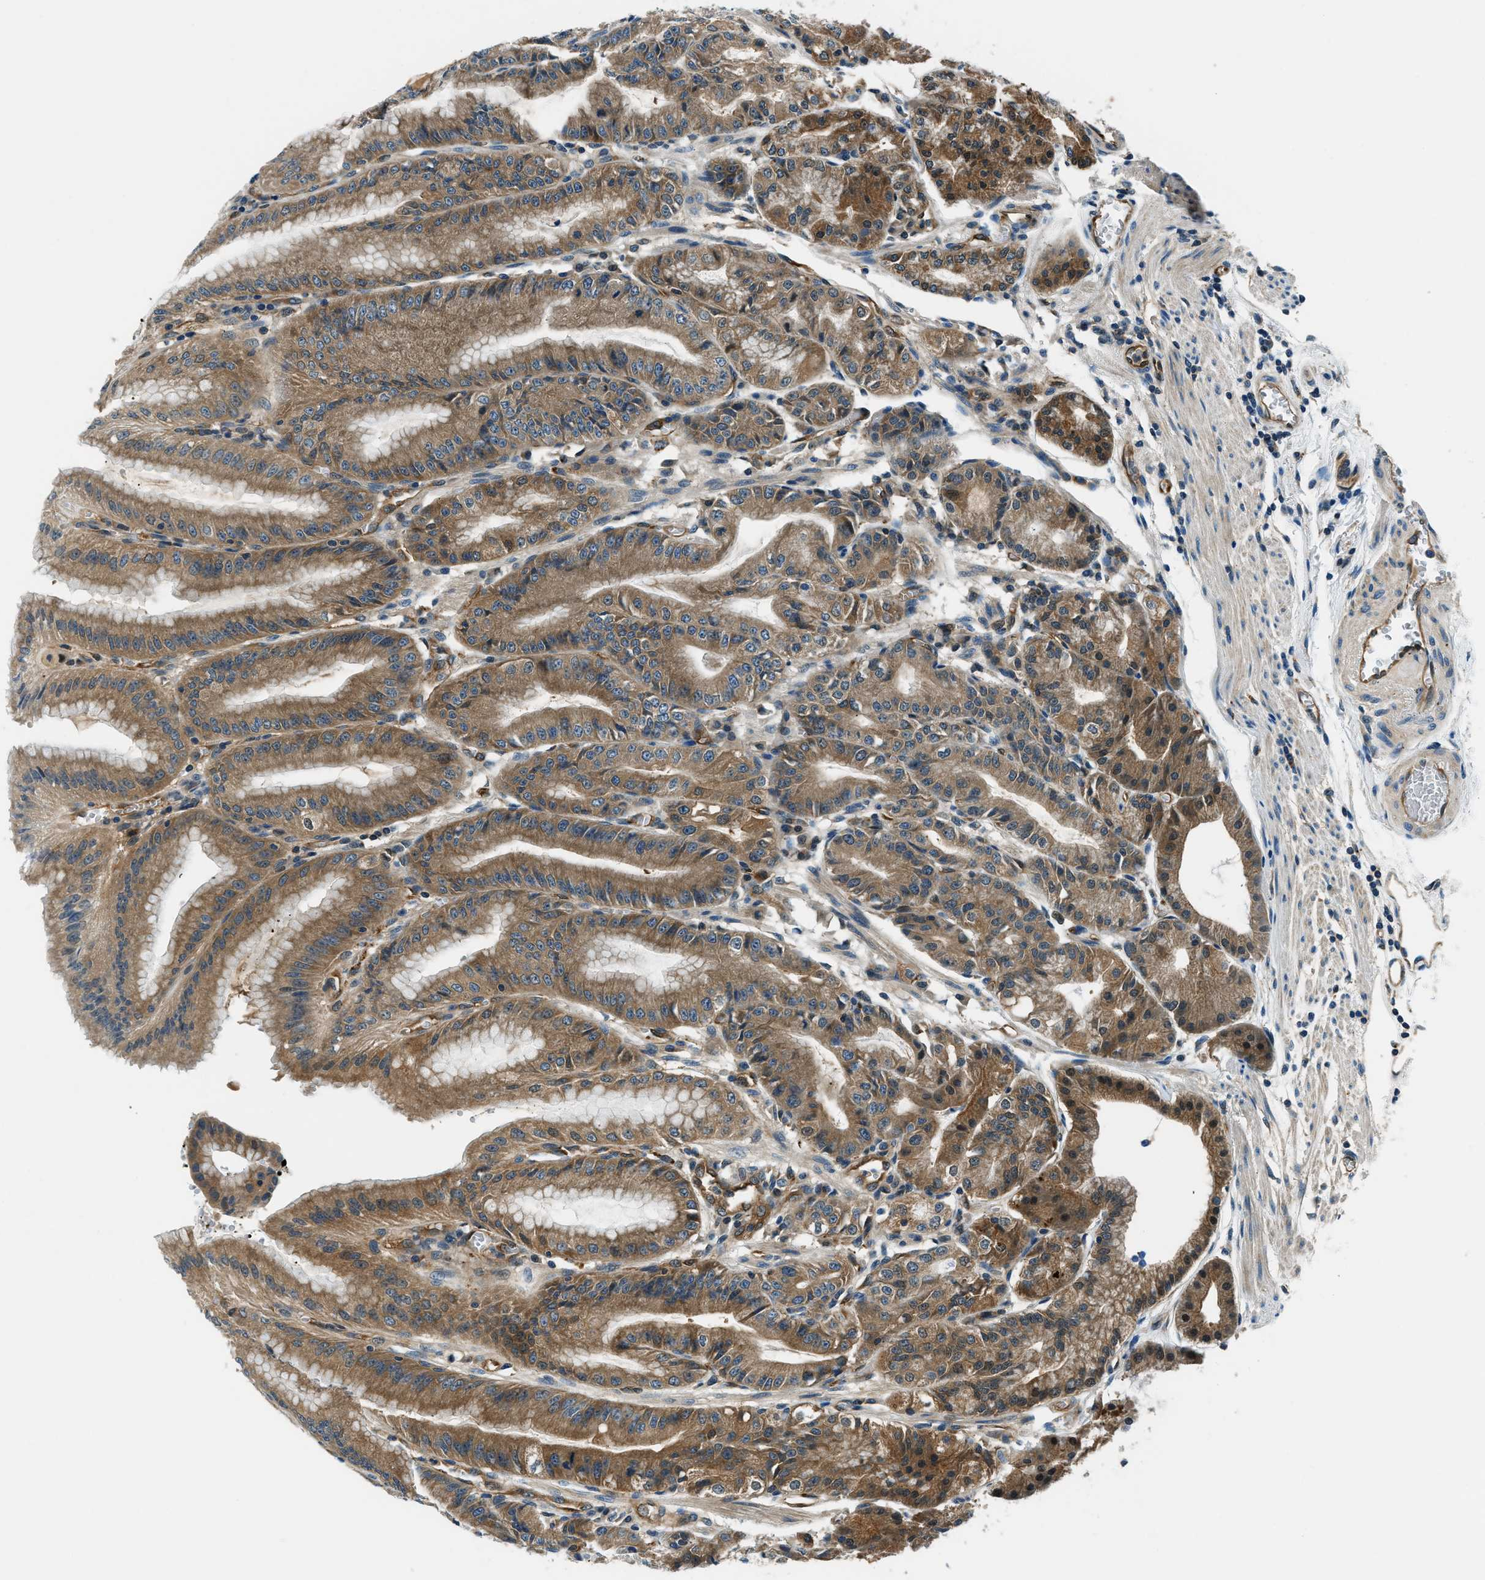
{"staining": {"intensity": "moderate", "quantity": ">75%", "location": "cytoplasmic/membranous,nuclear"}, "tissue": "stomach", "cell_type": "Glandular cells", "image_type": "normal", "snomed": [{"axis": "morphology", "description": "Normal tissue, NOS"}, {"axis": "topography", "description": "Stomach, lower"}], "caption": "Stomach stained with immunohistochemistry (IHC) demonstrates moderate cytoplasmic/membranous,nuclear expression in about >75% of glandular cells. (DAB = brown stain, brightfield microscopy at high magnification).", "gene": "SLC19A2", "patient": {"sex": "male", "age": 71}}